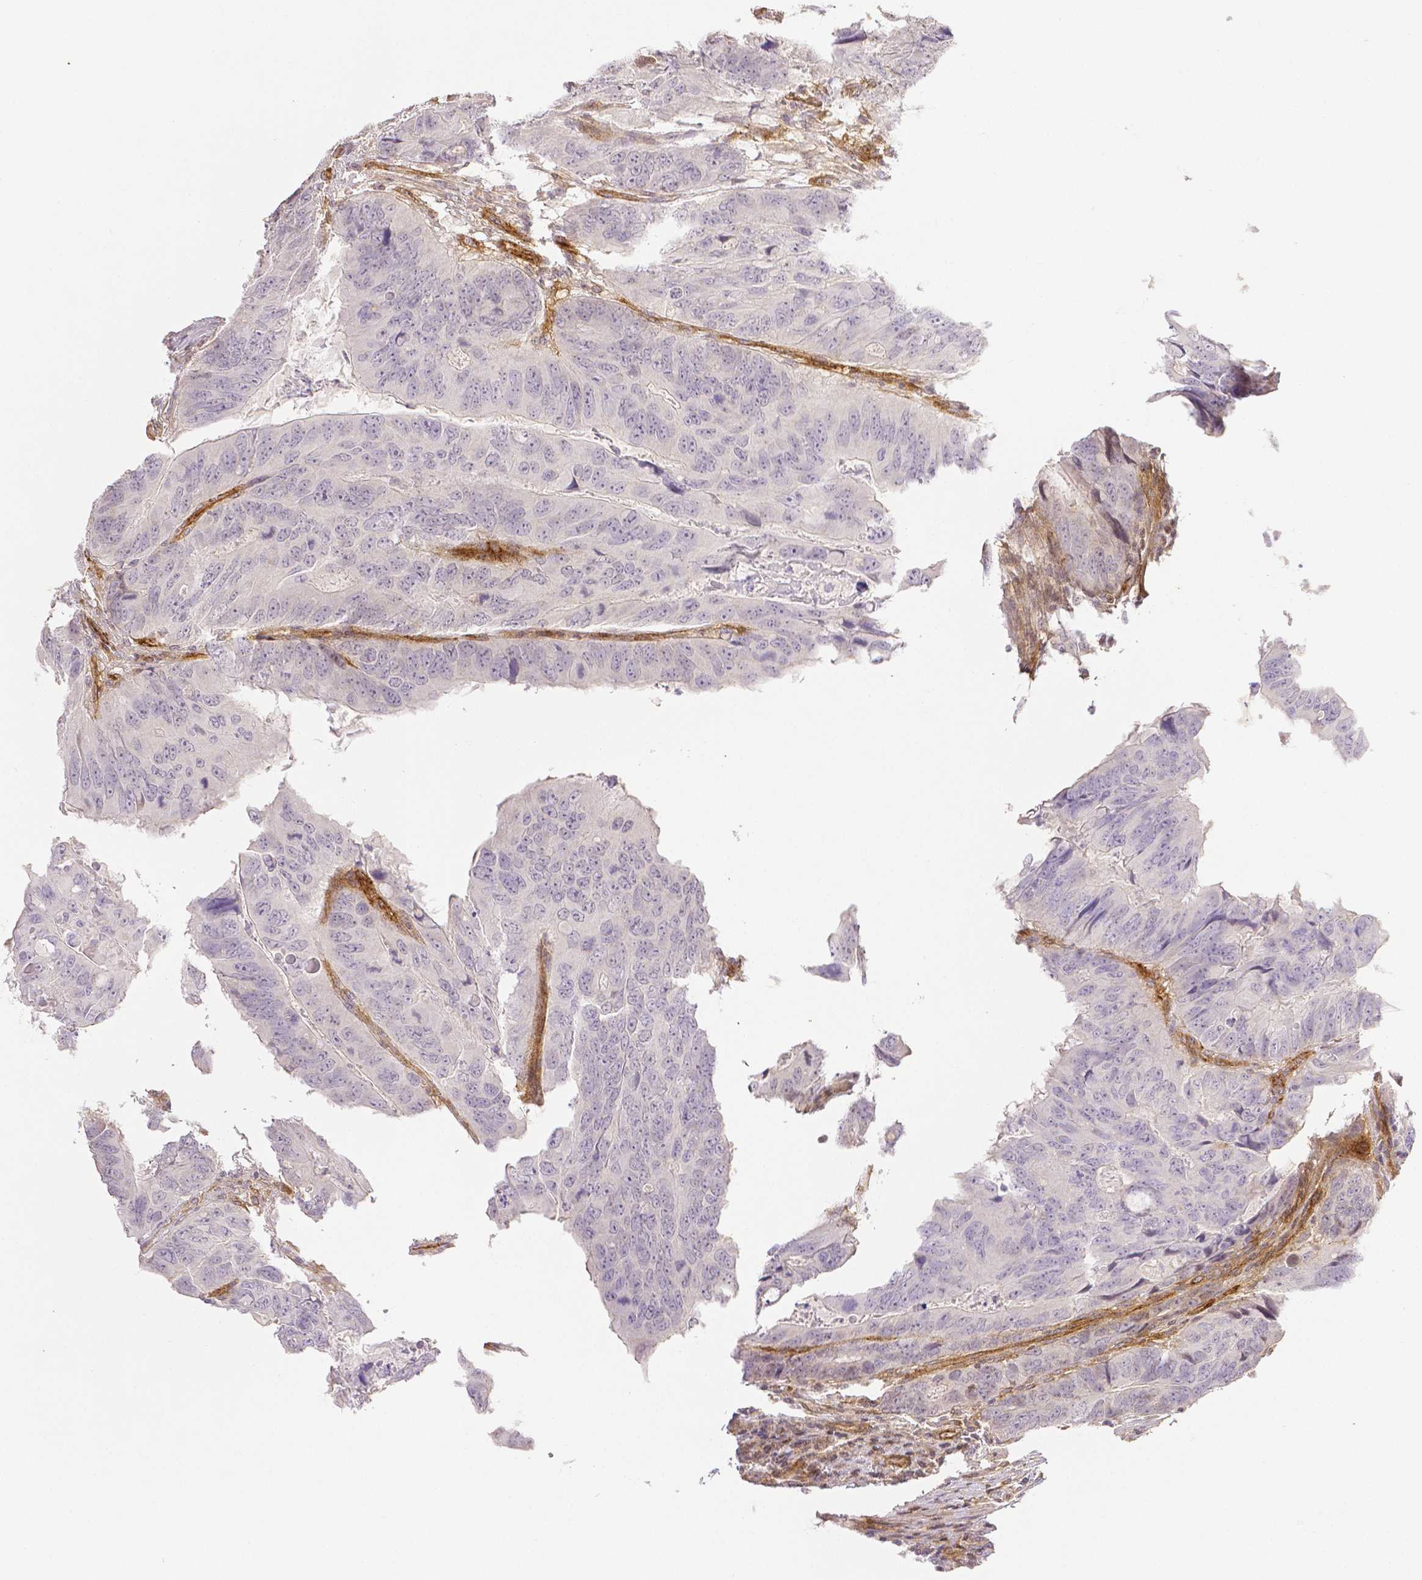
{"staining": {"intensity": "negative", "quantity": "none", "location": "none"}, "tissue": "colorectal cancer", "cell_type": "Tumor cells", "image_type": "cancer", "snomed": [{"axis": "morphology", "description": "Adenocarcinoma, NOS"}, {"axis": "topography", "description": "Colon"}], "caption": "High power microscopy histopathology image of an IHC photomicrograph of adenocarcinoma (colorectal), revealing no significant expression in tumor cells. (Brightfield microscopy of DAB (3,3'-diaminobenzidine) IHC at high magnification).", "gene": "THY1", "patient": {"sex": "male", "age": 79}}